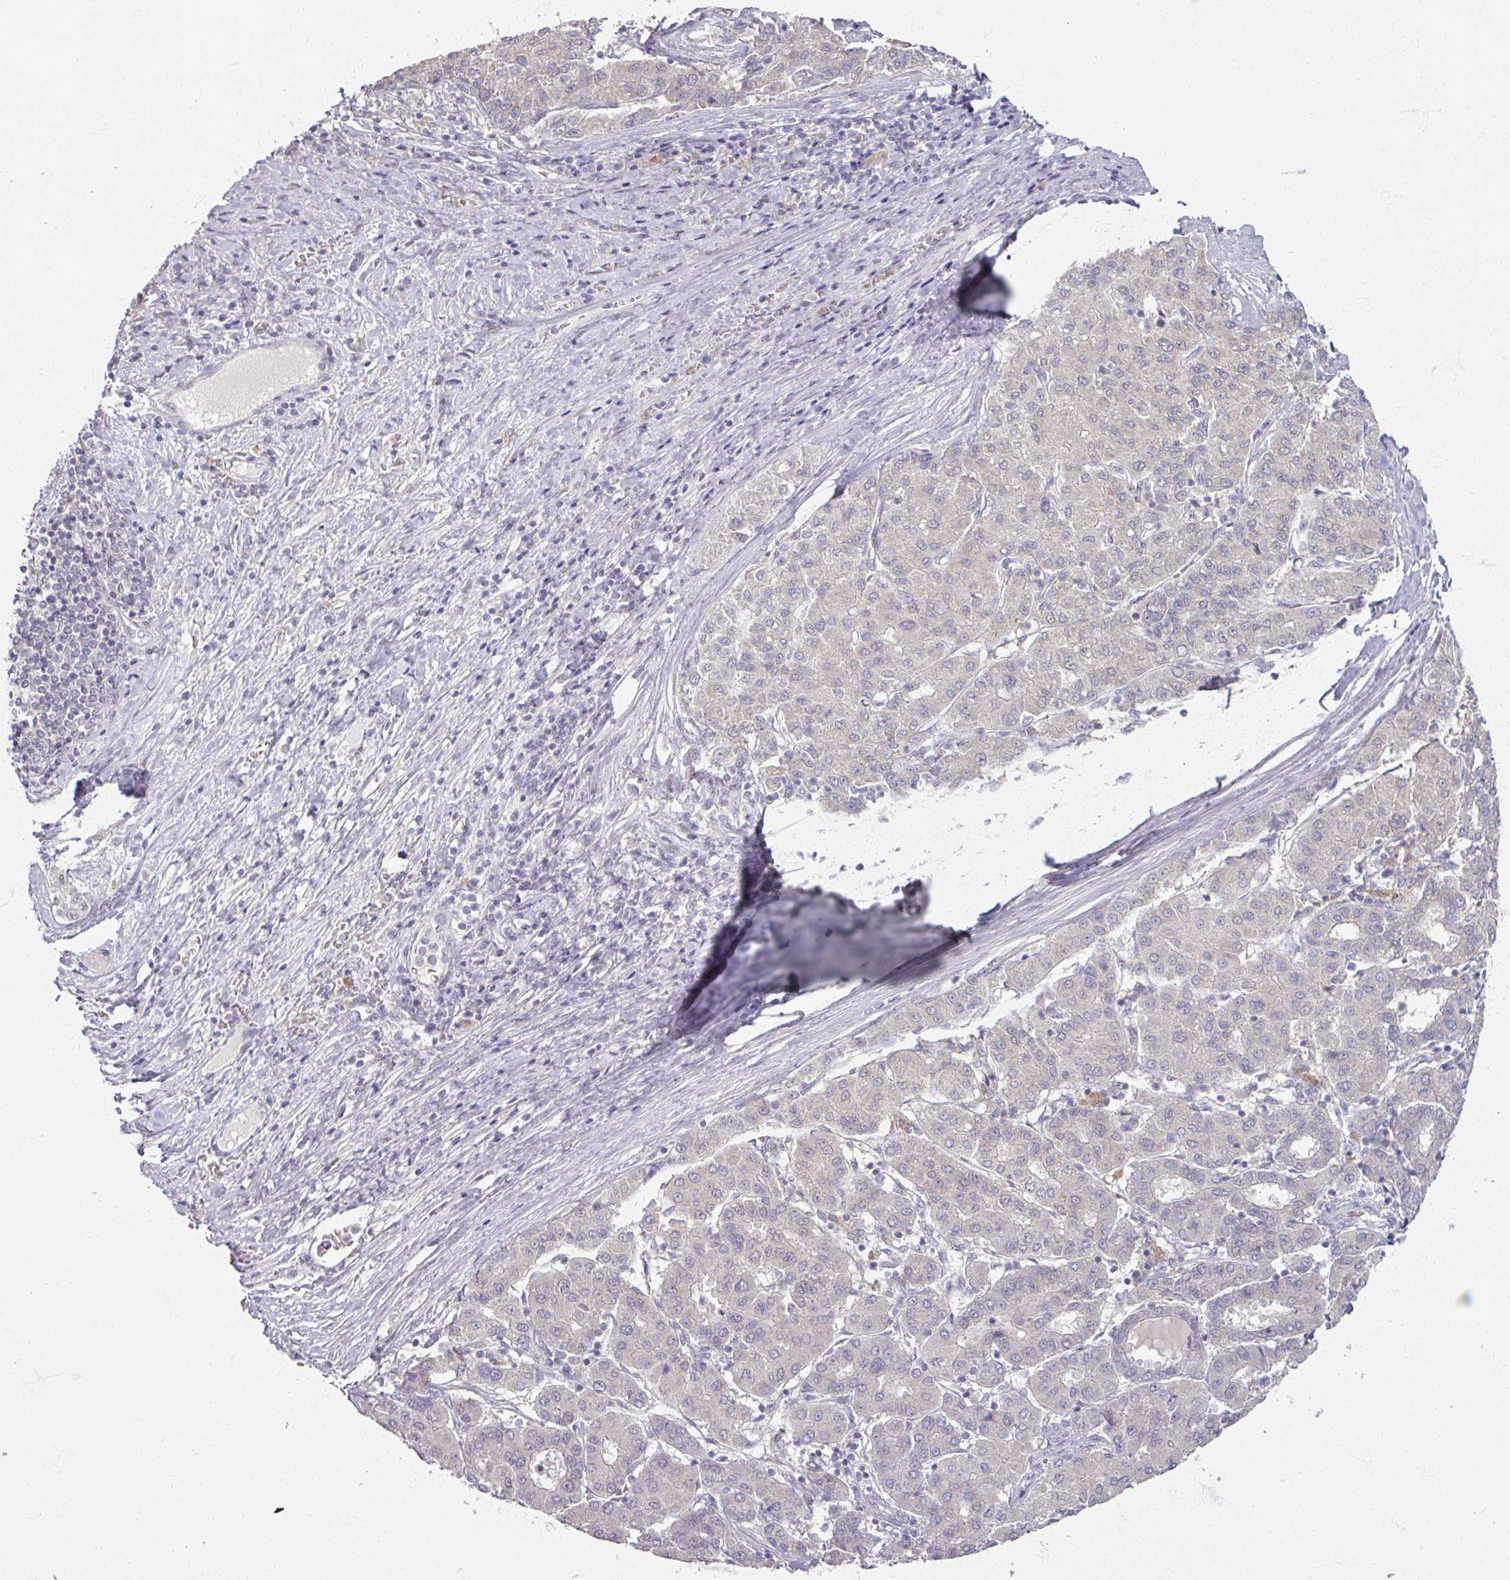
{"staining": {"intensity": "negative", "quantity": "none", "location": "none"}, "tissue": "liver cancer", "cell_type": "Tumor cells", "image_type": "cancer", "snomed": [{"axis": "morphology", "description": "Carcinoma, Hepatocellular, NOS"}, {"axis": "topography", "description": "Liver"}], "caption": "This histopathology image is of liver cancer stained with immunohistochemistry to label a protein in brown with the nuclei are counter-stained blue. There is no staining in tumor cells.", "gene": "SOX11", "patient": {"sex": "male", "age": 65}}